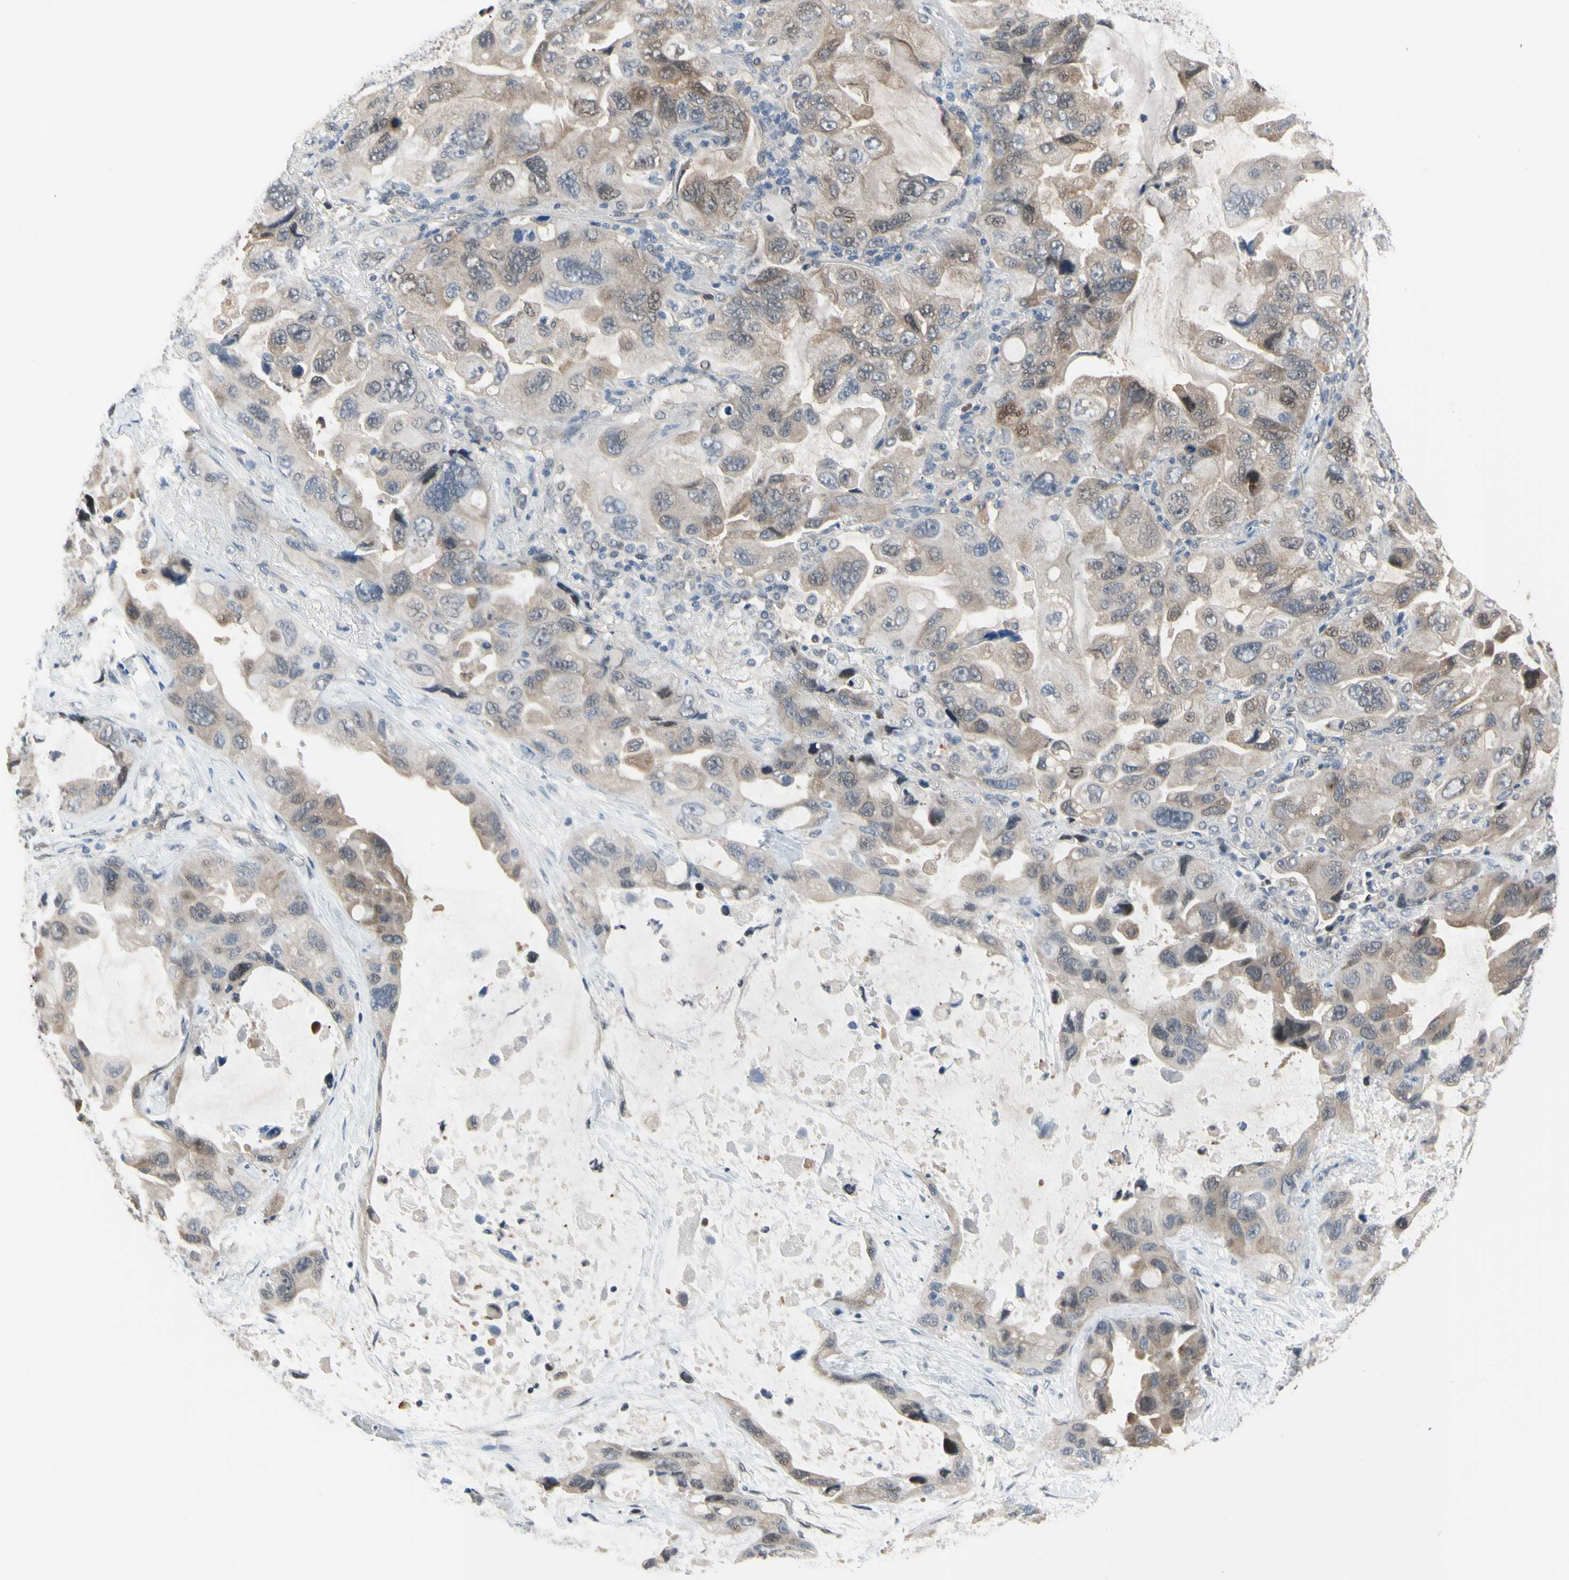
{"staining": {"intensity": "weak", "quantity": ">75%", "location": "cytoplasmic/membranous"}, "tissue": "lung cancer", "cell_type": "Tumor cells", "image_type": "cancer", "snomed": [{"axis": "morphology", "description": "Squamous cell carcinoma, NOS"}, {"axis": "topography", "description": "Lung"}], "caption": "Tumor cells exhibit weak cytoplasmic/membranous expression in approximately >75% of cells in lung squamous cell carcinoma.", "gene": "HSPA4", "patient": {"sex": "female", "age": 73}}